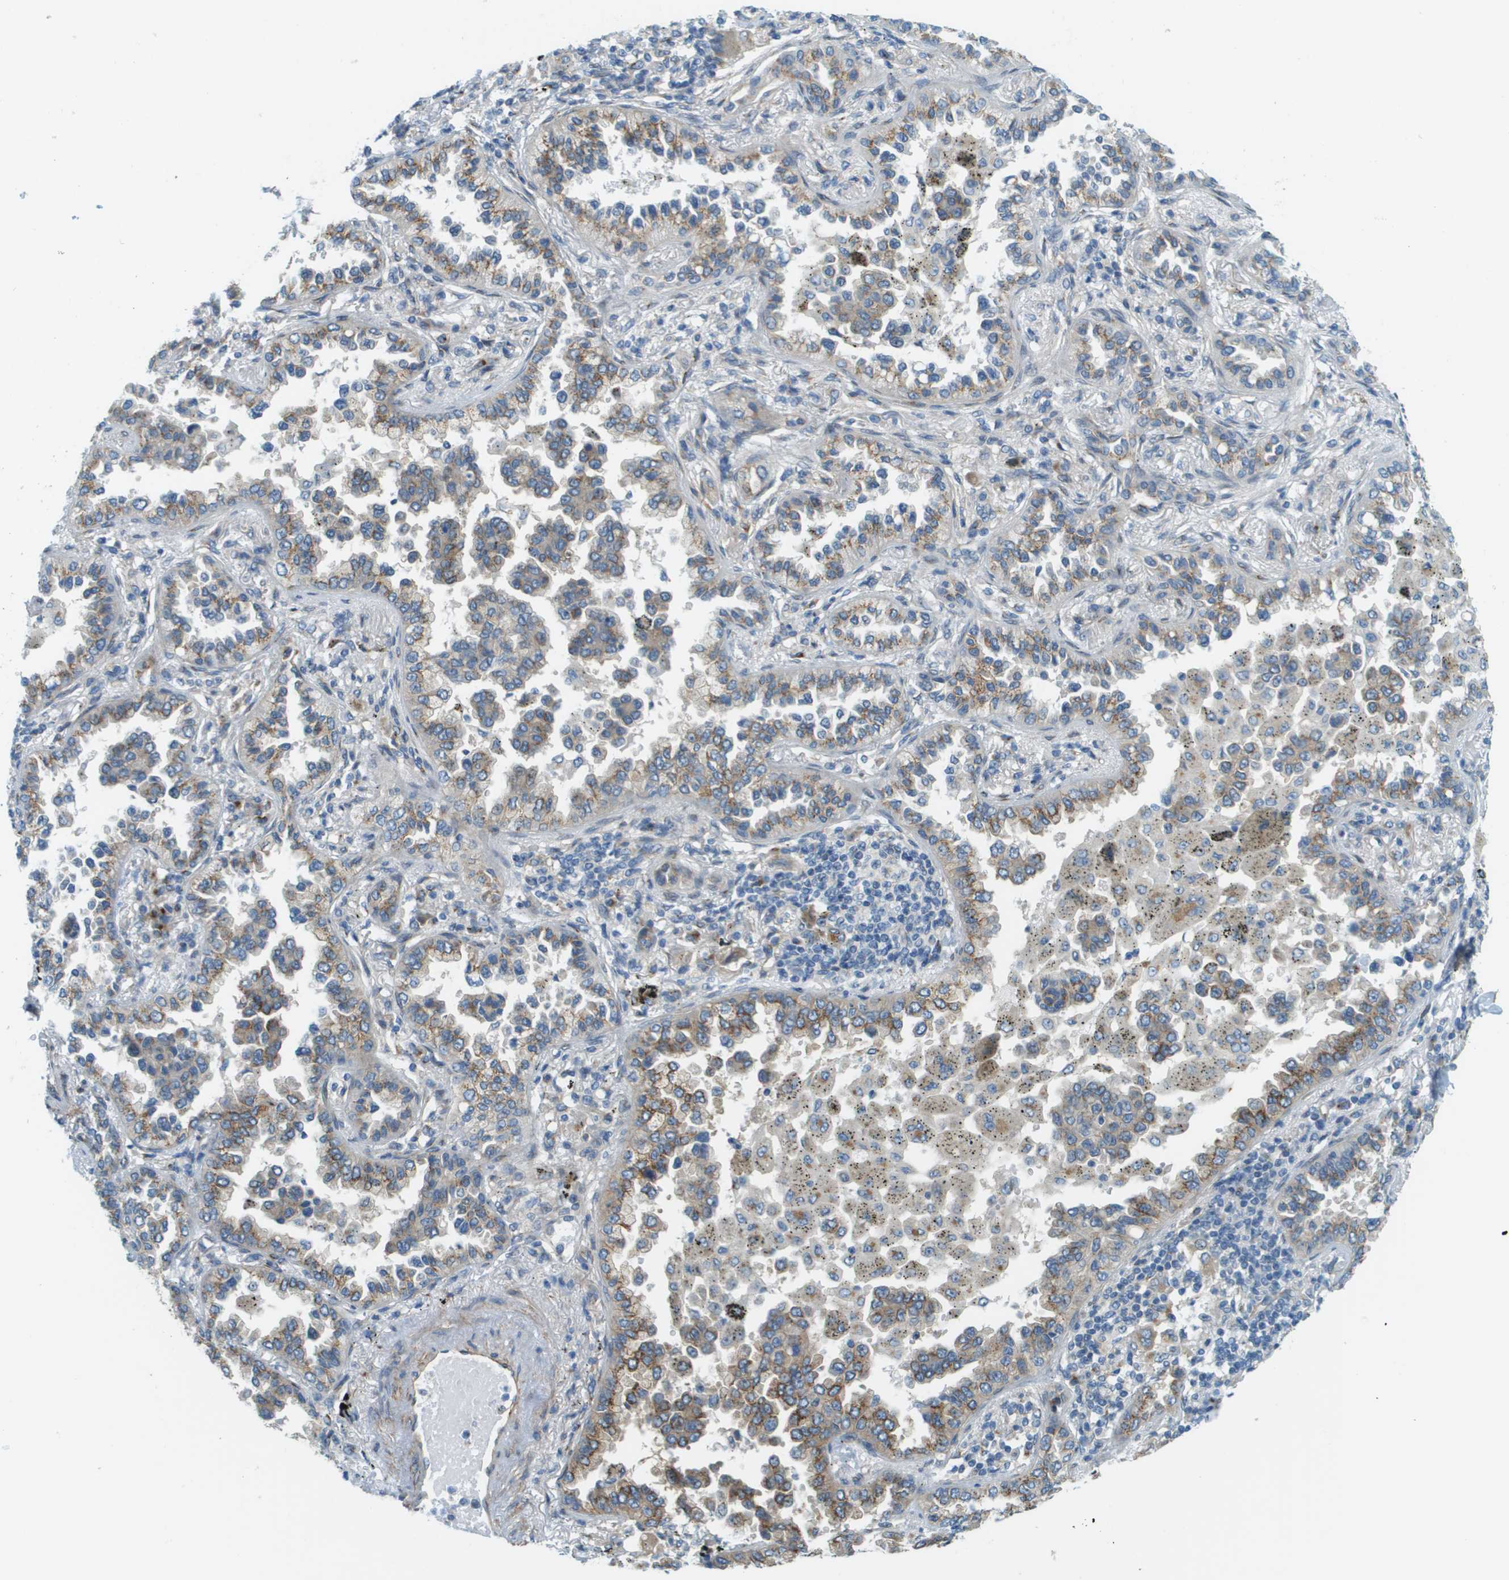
{"staining": {"intensity": "moderate", "quantity": ">75%", "location": "cytoplasmic/membranous"}, "tissue": "lung cancer", "cell_type": "Tumor cells", "image_type": "cancer", "snomed": [{"axis": "morphology", "description": "Normal tissue, NOS"}, {"axis": "morphology", "description": "Adenocarcinoma, NOS"}, {"axis": "topography", "description": "Lung"}], "caption": "The histopathology image demonstrates a brown stain indicating the presence of a protein in the cytoplasmic/membranous of tumor cells in lung cancer (adenocarcinoma).", "gene": "ACBD3", "patient": {"sex": "male", "age": 59}}